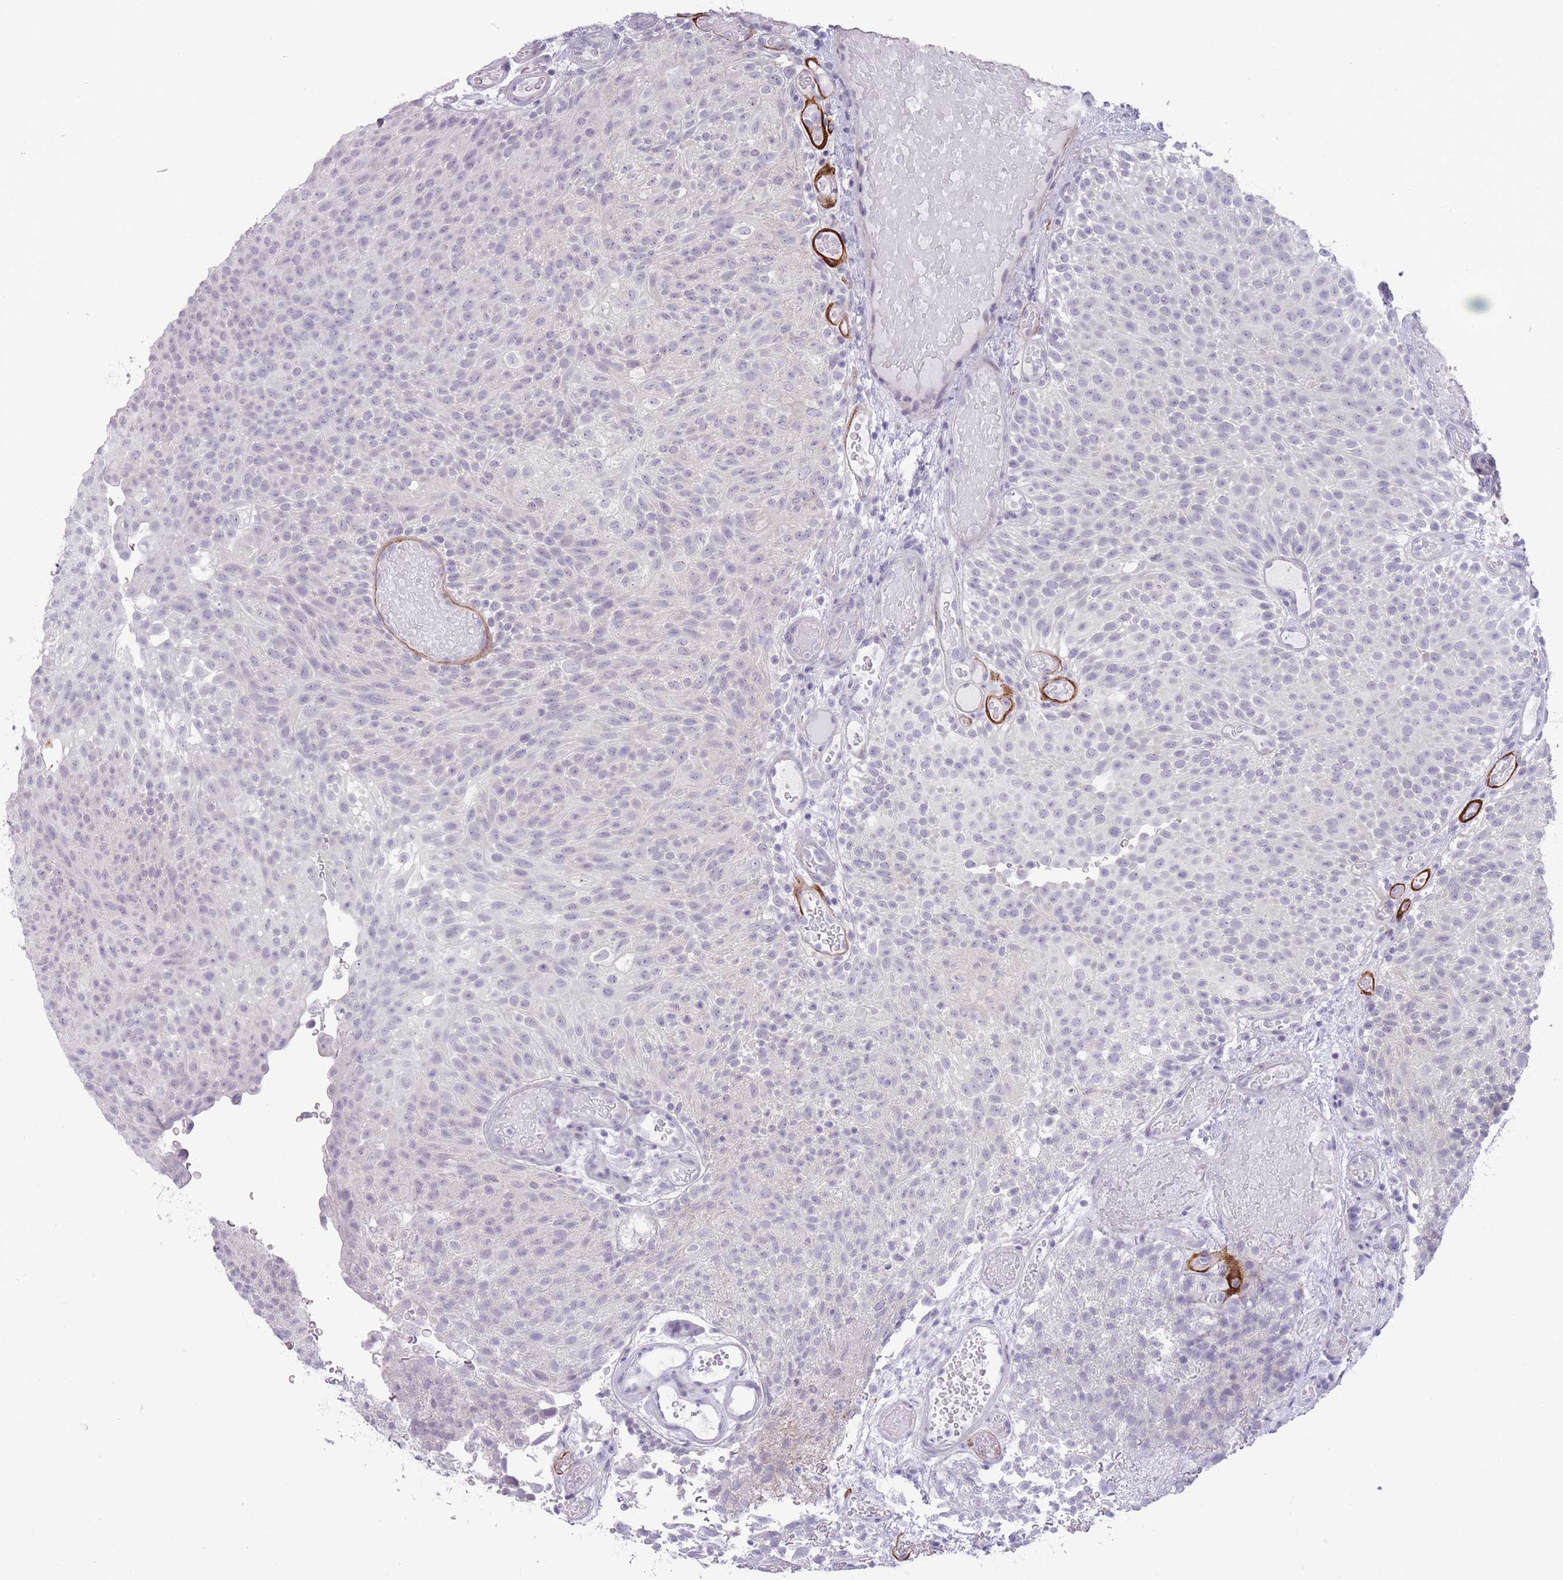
{"staining": {"intensity": "negative", "quantity": "none", "location": "none"}, "tissue": "urothelial cancer", "cell_type": "Tumor cells", "image_type": "cancer", "snomed": [{"axis": "morphology", "description": "Urothelial carcinoma, Low grade"}, {"axis": "topography", "description": "Urinary bladder"}], "caption": "IHC of human low-grade urothelial carcinoma exhibits no expression in tumor cells.", "gene": "PAIP2B", "patient": {"sex": "male", "age": 78}}